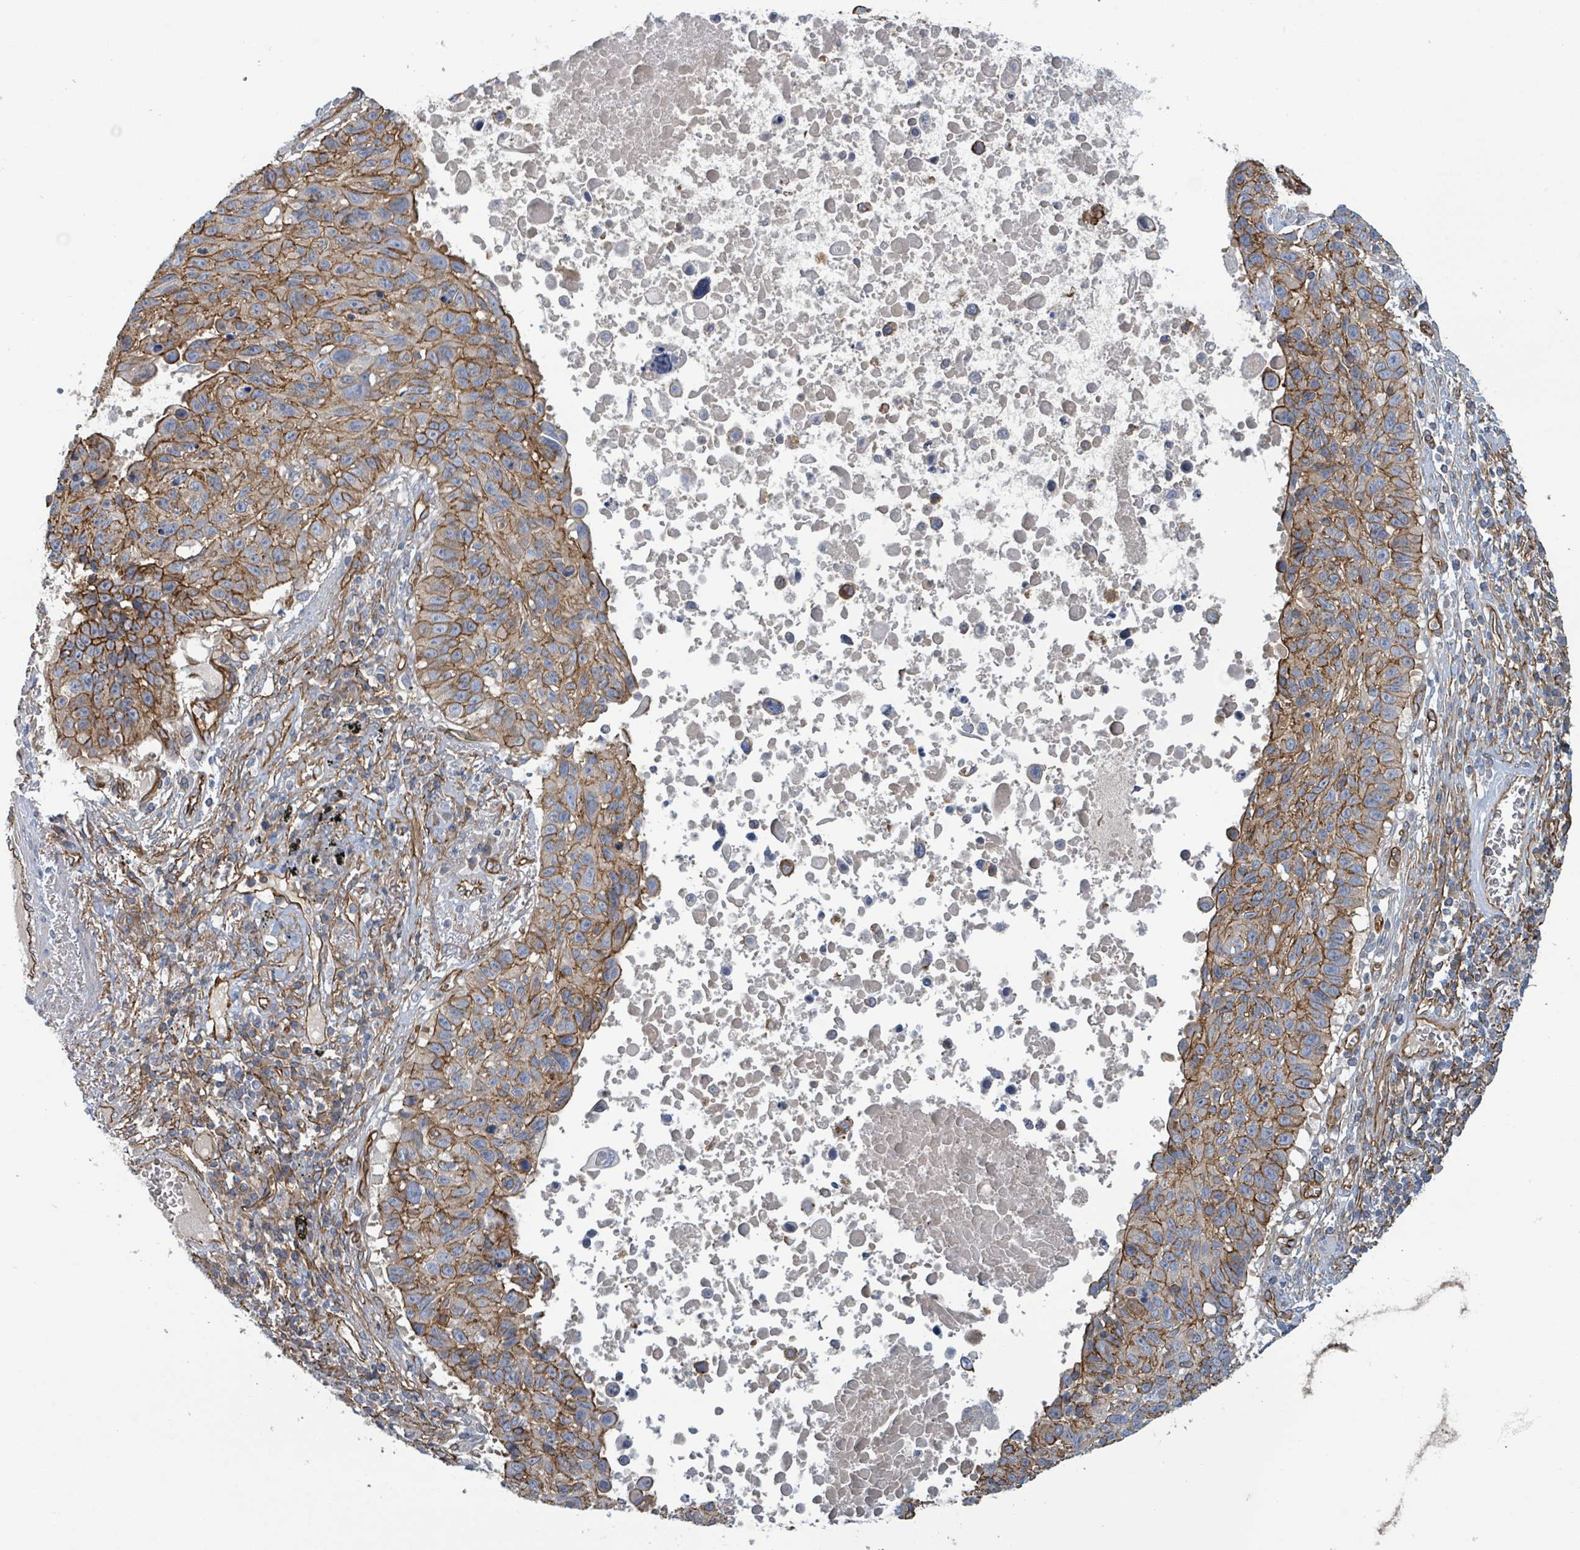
{"staining": {"intensity": "moderate", "quantity": ">75%", "location": "cytoplasmic/membranous"}, "tissue": "lung cancer", "cell_type": "Tumor cells", "image_type": "cancer", "snomed": [{"axis": "morphology", "description": "Squamous cell carcinoma, NOS"}, {"axis": "topography", "description": "Lung"}], "caption": "Brown immunohistochemical staining in human lung cancer shows moderate cytoplasmic/membranous staining in approximately >75% of tumor cells. (DAB = brown stain, brightfield microscopy at high magnification).", "gene": "LDOC1", "patient": {"sex": "male", "age": 66}}